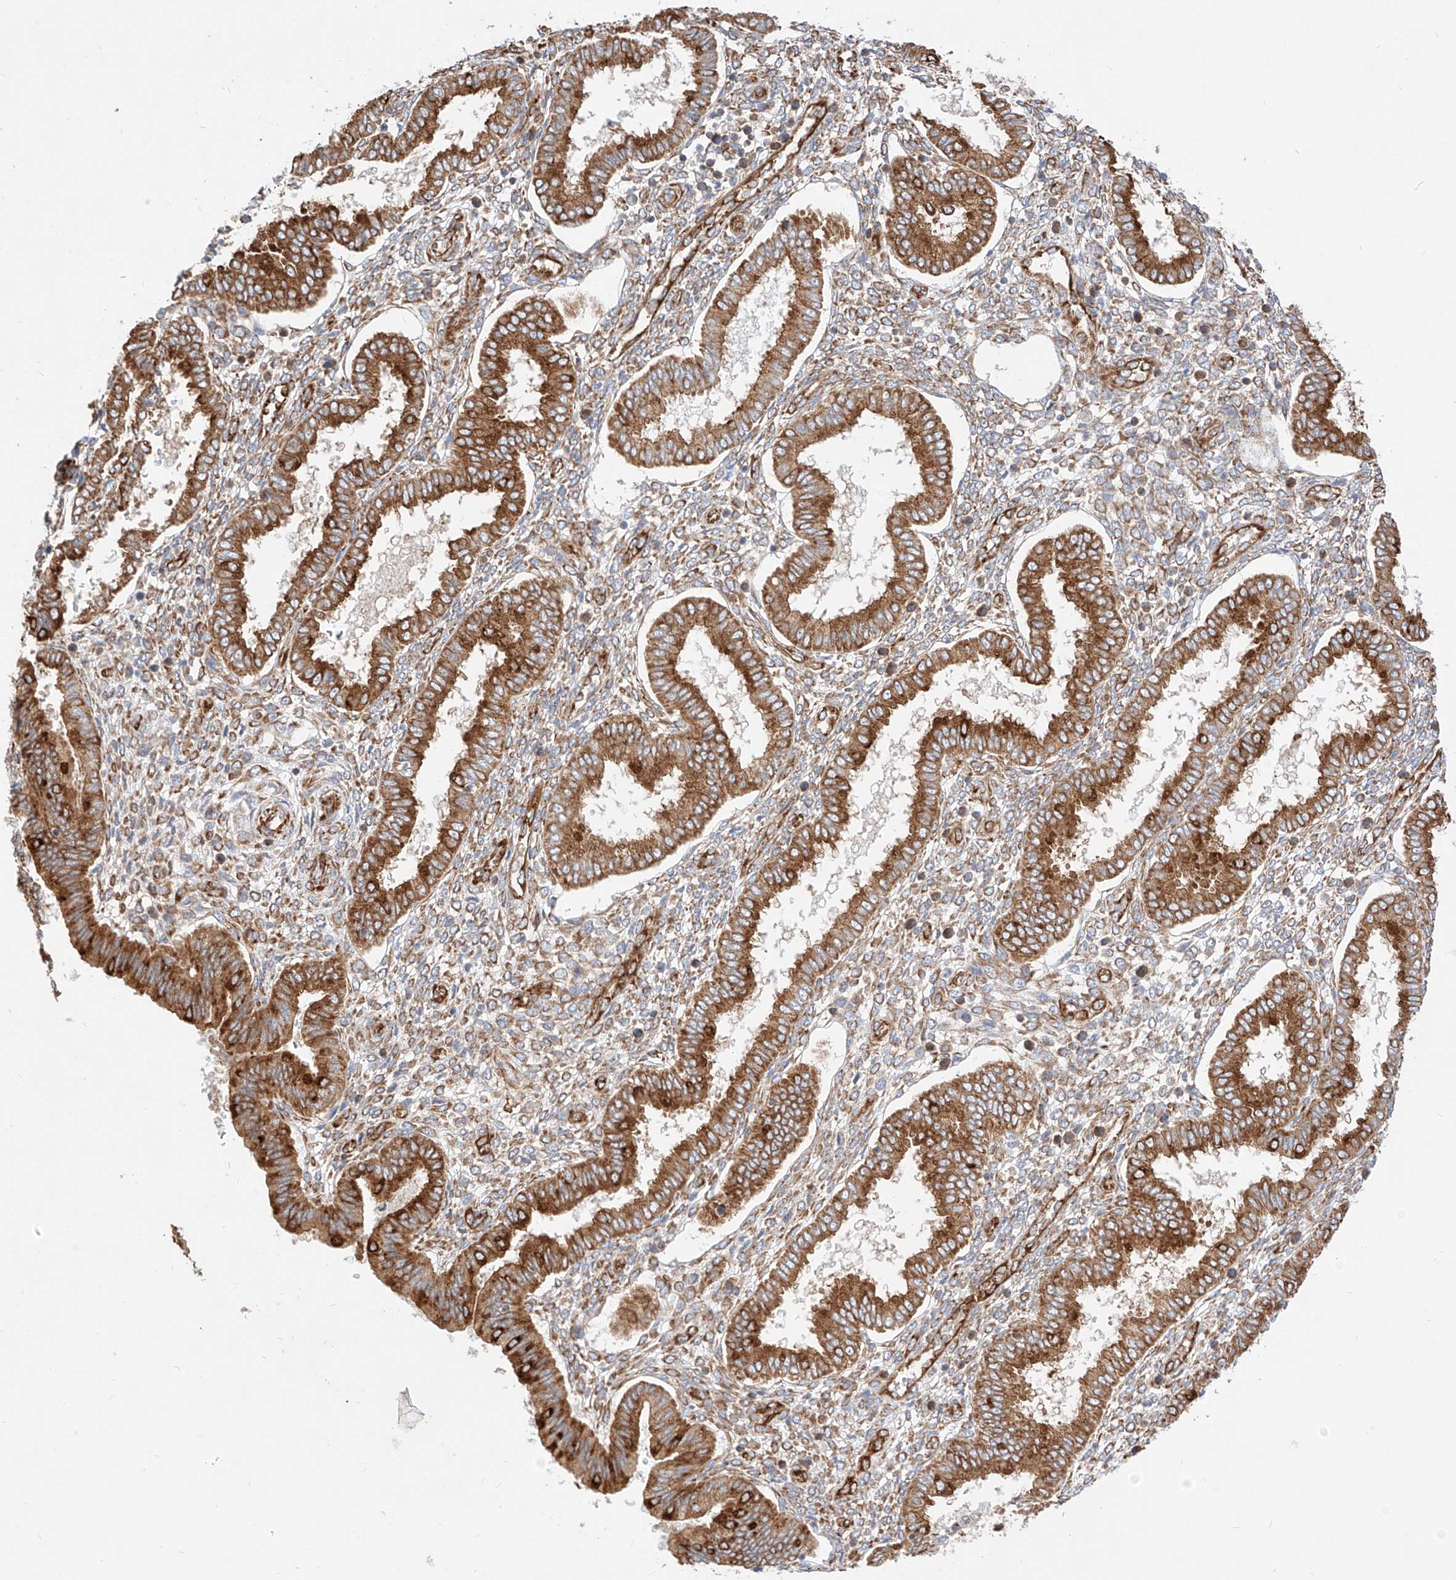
{"staining": {"intensity": "moderate", "quantity": ">75%", "location": "cytoplasmic/membranous"}, "tissue": "endometrium", "cell_type": "Cells in endometrial stroma", "image_type": "normal", "snomed": [{"axis": "morphology", "description": "Normal tissue, NOS"}, {"axis": "topography", "description": "Endometrium"}], "caption": "Protein analysis of benign endometrium shows moderate cytoplasmic/membranous staining in approximately >75% of cells in endometrial stroma. (Brightfield microscopy of DAB IHC at high magnification).", "gene": "CSGALNACT2", "patient": {"sex": "female", "age": 24}}